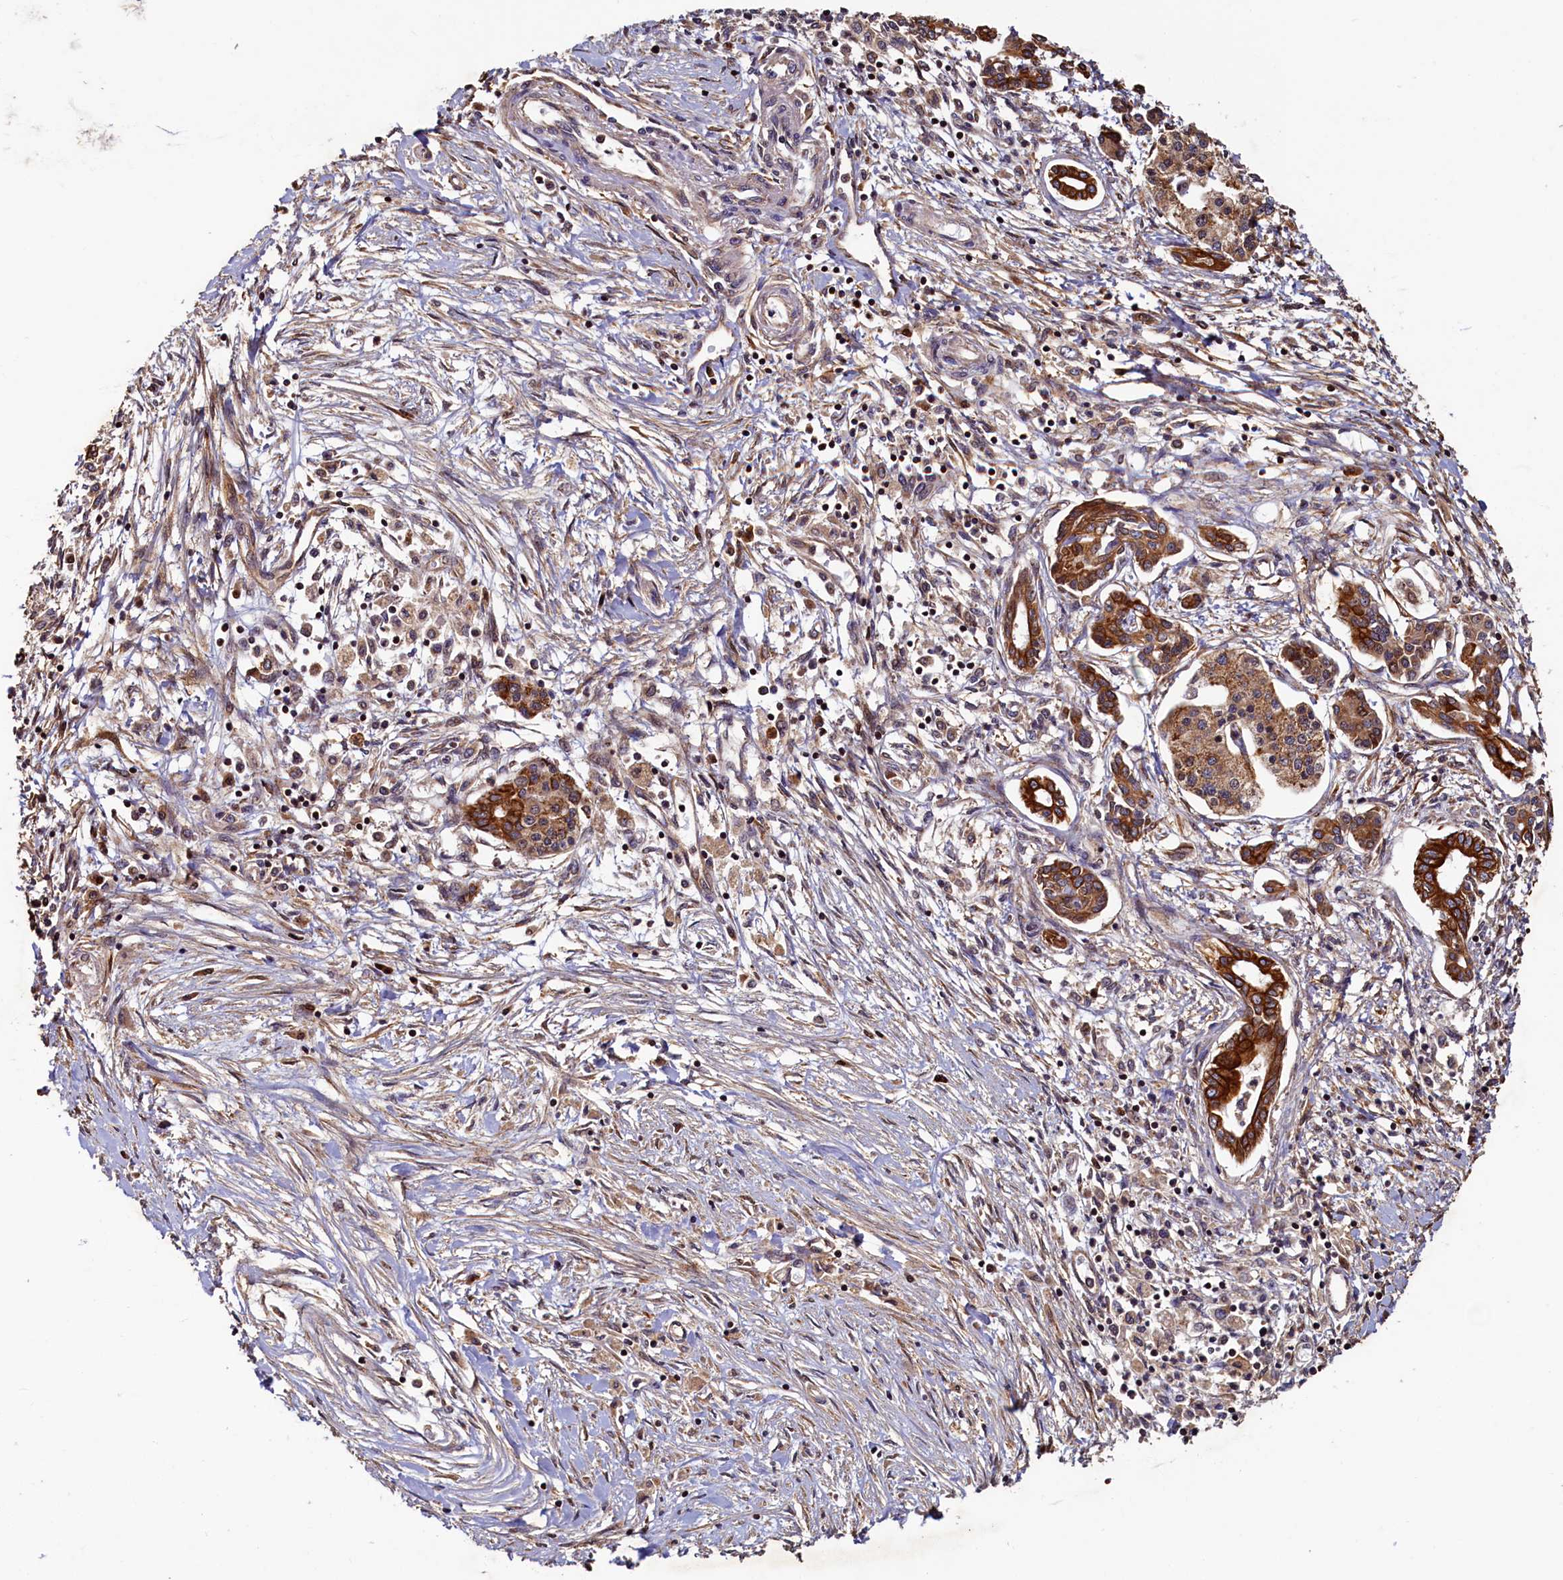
{"staining": {"intensity": "strong", "quantity": ">75%", "location": "cytoplasmic/membranous"}, "tissue": "pancreatic cancer", "cell_type": "Tumor cells", "image_type": "cancer", "snomed": [{"axis": "morphology", "description": "Adenocarcinoma, NOS"}, {"axis": "topography", "description": "Pancreas"}], "caption": "Tumor cells exhibit strong cytoplasmic/membranous staining in approximately >75% of cells in pancreatic cancer (adenocarcinoma).", "gene": "NCKAP5L", "patient": {"sex": "female", "age": 50}}